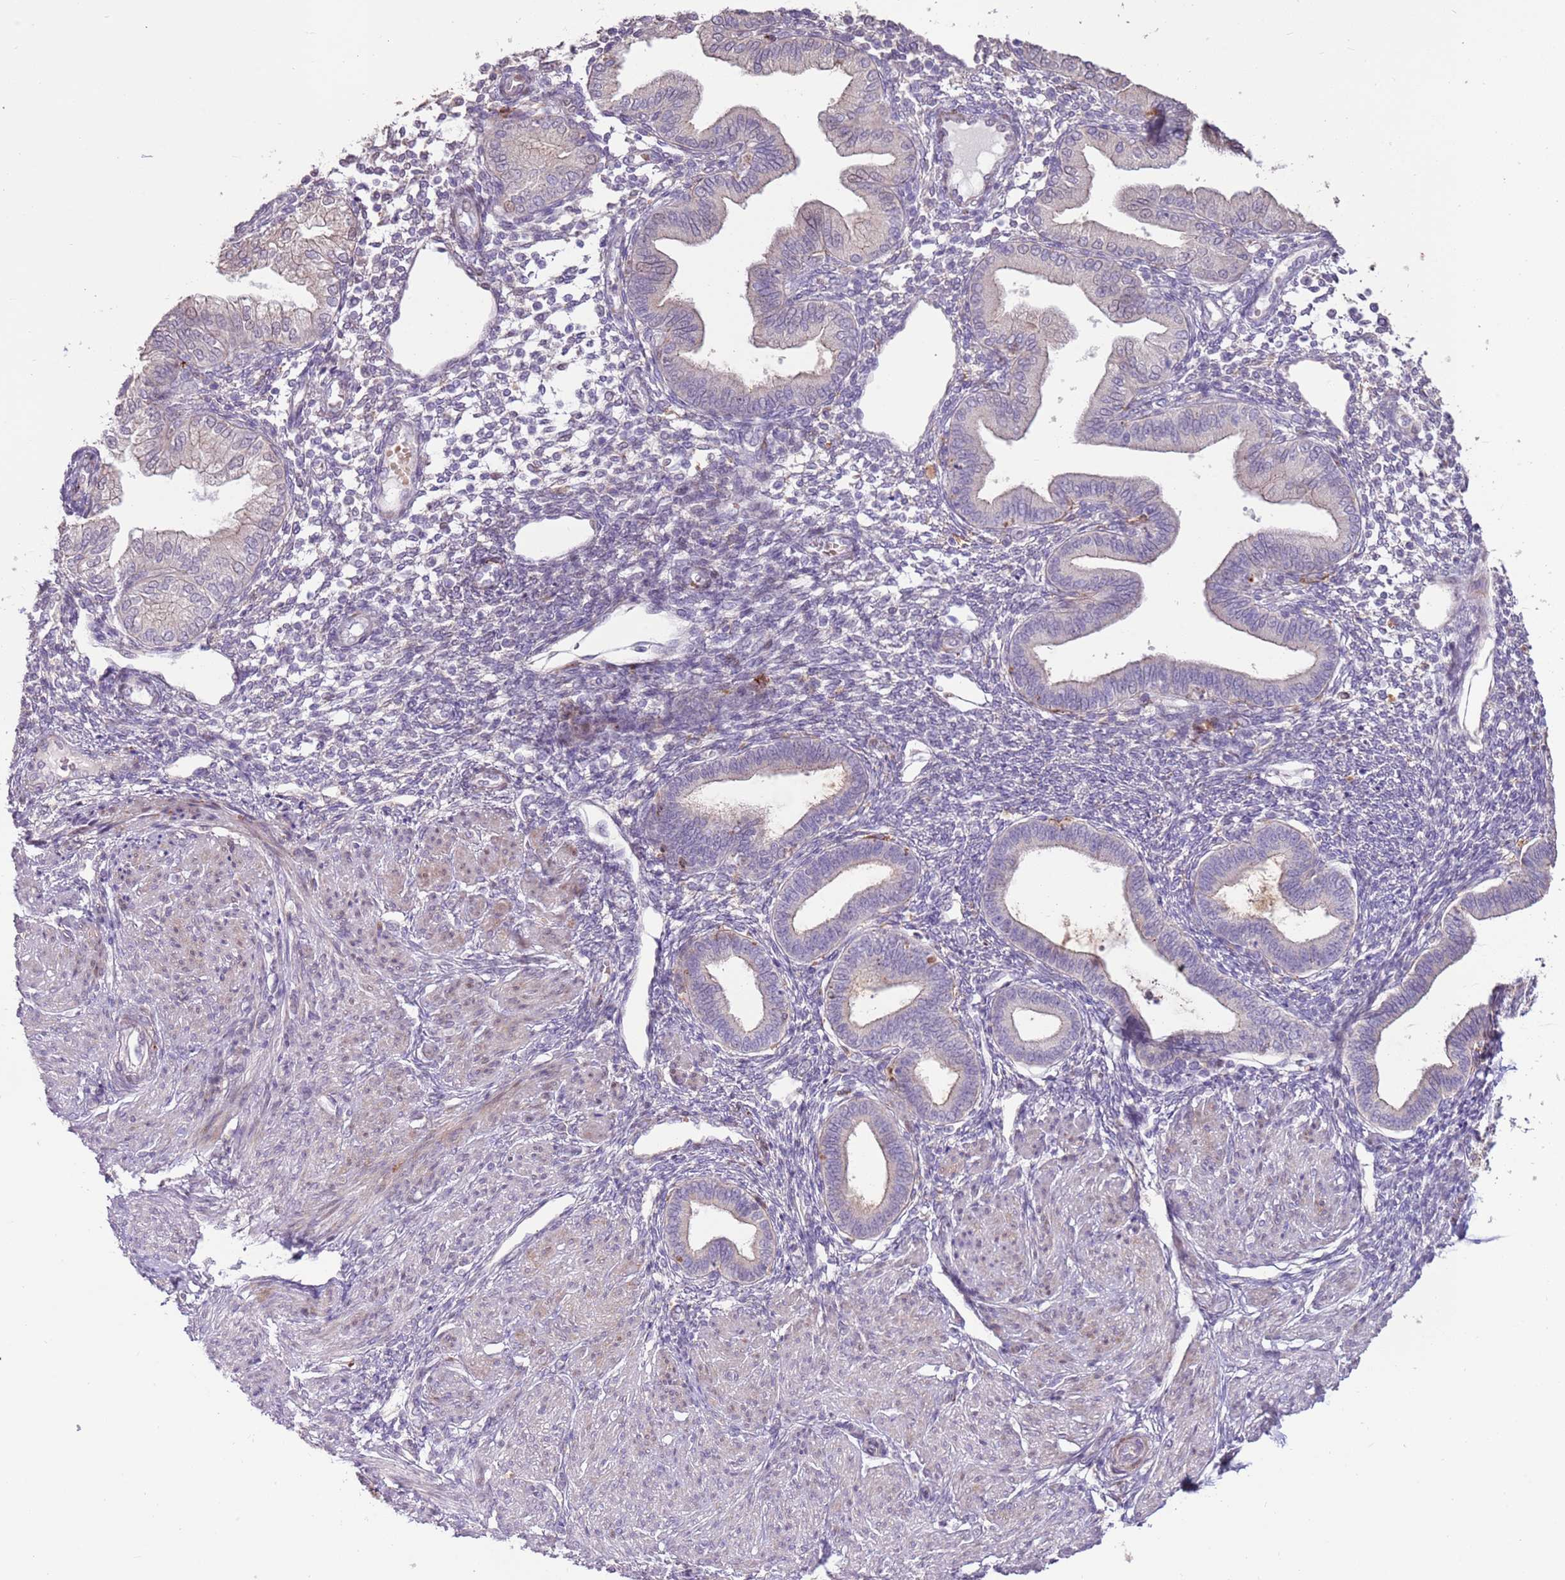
{"staining": {"intensity": "negative", "quantity": "none", "location": "none"}, "tissue": "endometrium", "cell_type": "Cells in endometrial stroma", "image_type": "normal", "snomed": [{"axis": "morphology", "description": "Normal tissue, NOS"}, {"axis": "topography", "description": "Endometrium"}], "caption": "Protein analysis of unremarkable endometrium reveals no significant staining in cells in endometrial stroma. (DAB (3,3'-diaminobenzidine) IHC, high magnification).", "gene": "LGI4", "patient": {"sex": "female", "age": 53}}